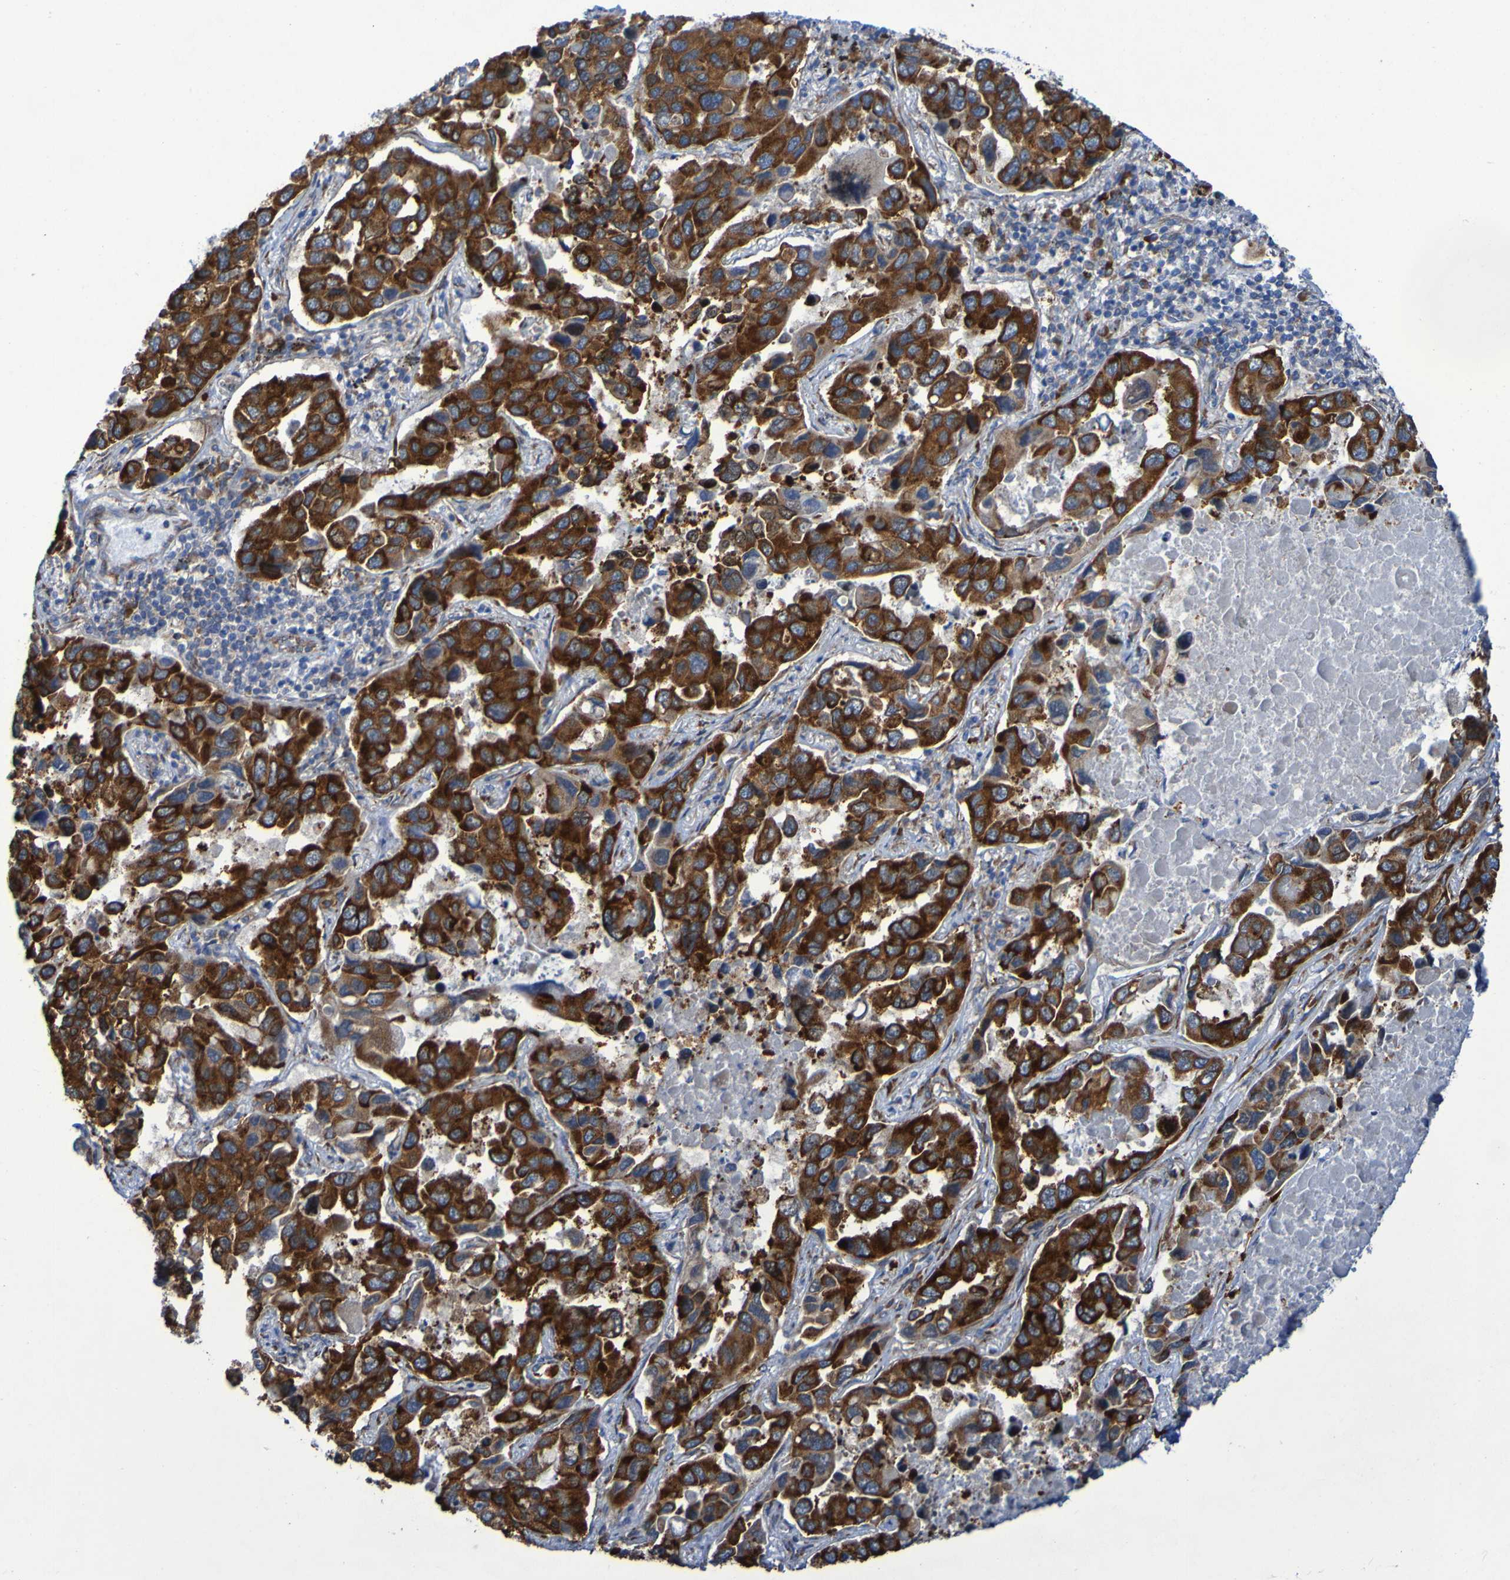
{"staining": {"intensity": "strong", "quantity": ">75%", "location": "cytoplasmic/membranous"}, "tissue": "lung cancer", "cell_type": "Tumor cells", "image_type": "cancer", "snomed": [{"axis": "morphology", "description": "Adenocarcinoma, NOS"}, {"axis": "topography", "description": "Lung"}], "caption": "Immunohistochemistry (IHC) photomicrograph of lung cancer (adenocarcinoma) stained for a protein (brown), which reveals high levels of strong cytoplasmic/membranous expression in about >75% of tumor cells.", "gene": "FKBP3", "patient": {"sex": "male", "age": 64}}